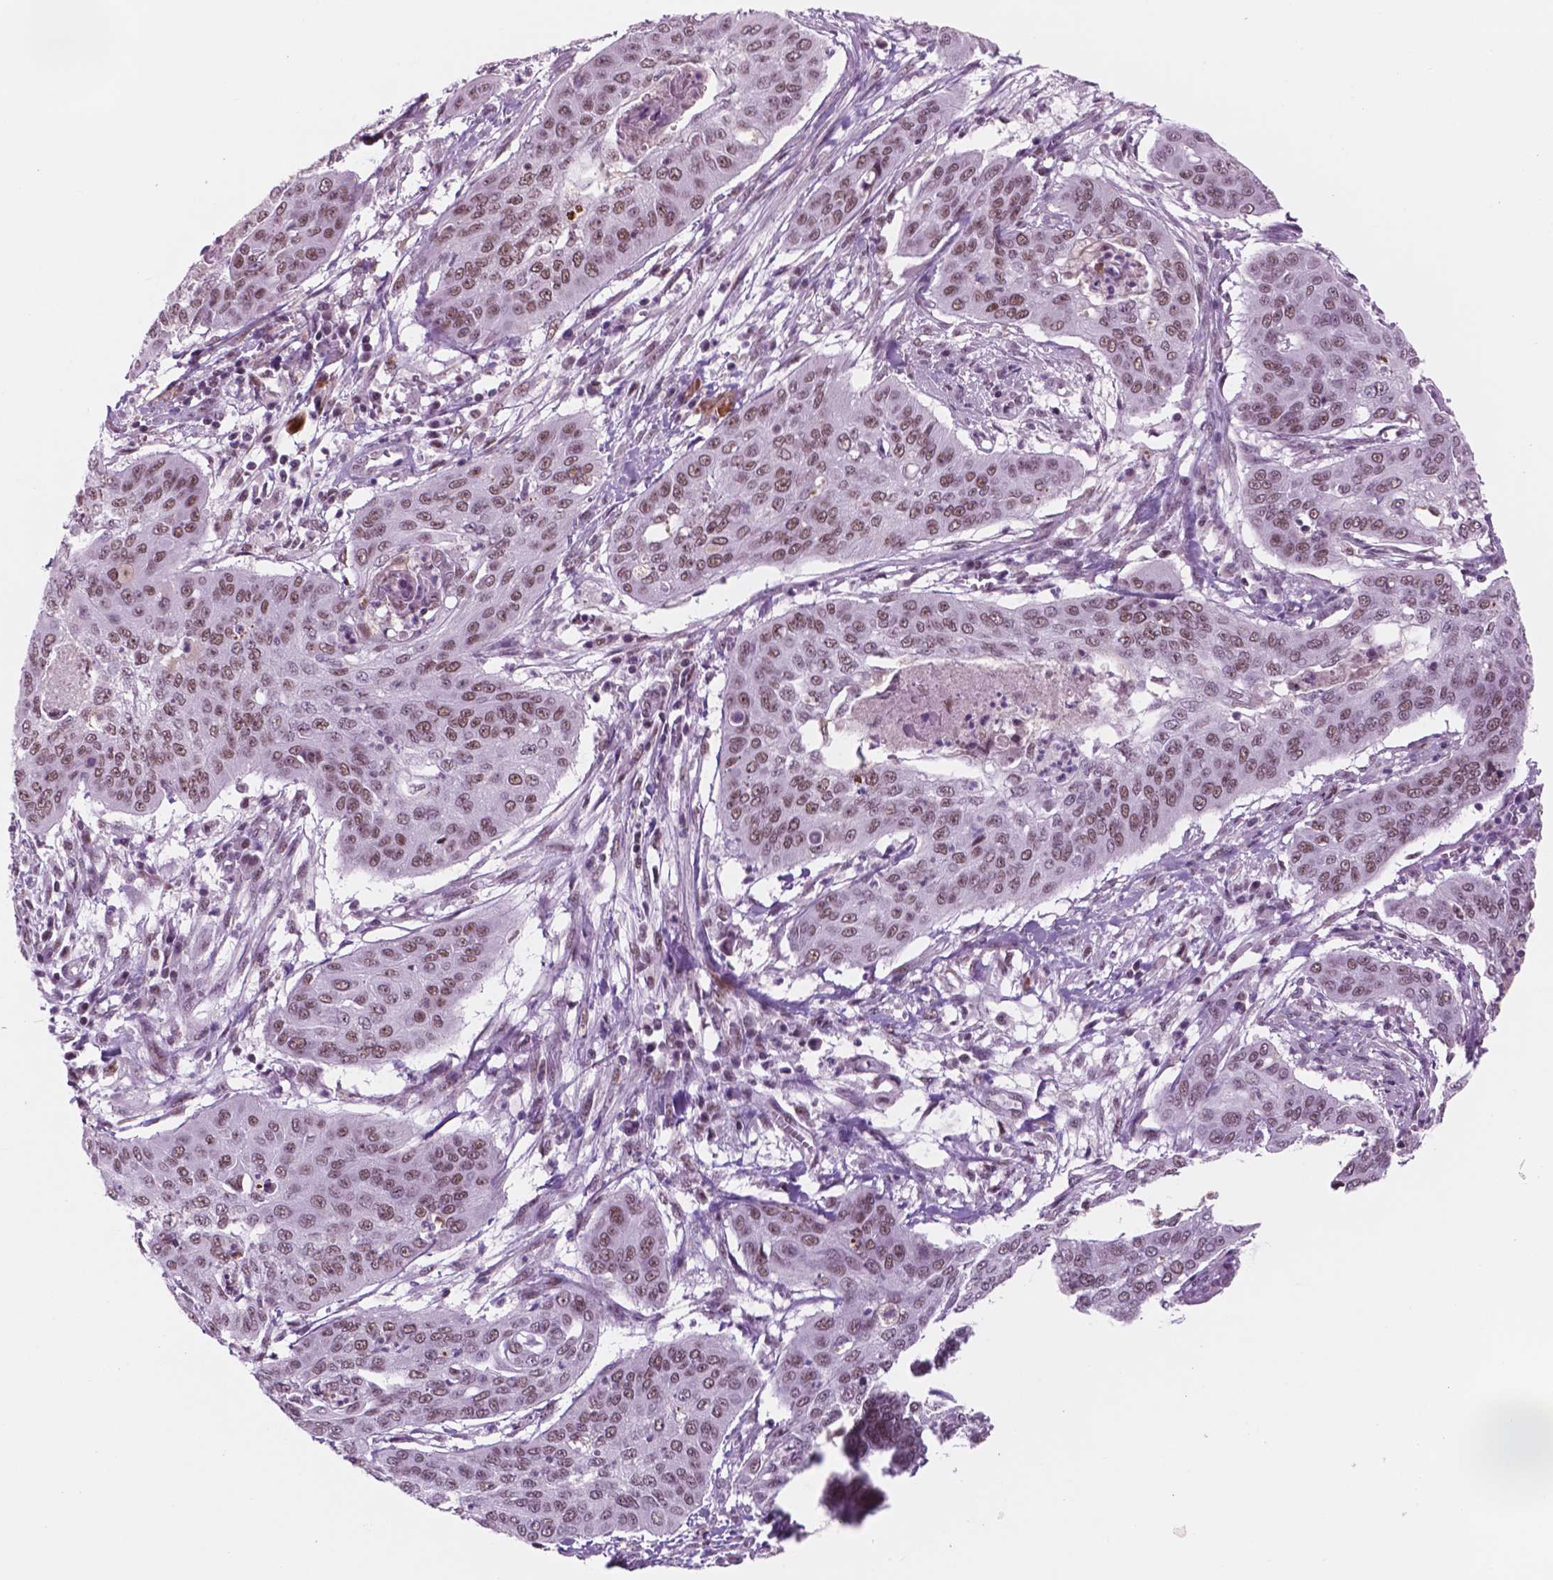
{"staining": {"intensity": "weak", "quantity": ">75%", "location": "nuclear"}, "tissue": "cervical cancer", "cell_type": "Tumor cells", "image_type": "cancer", "snomed": [{"axis": "morphology", "description": "Squamous cell carcinoma, NOS"}, {"axis": "topography", "description": "Cervix"}], "caption": "Protein expression analysis of human cervical squamous cell carcinoma reveals weak nuclear staining in about >75% of tumor cells.", "gene": "CTR9", "patient": {"sex": "female", "age": 39}}